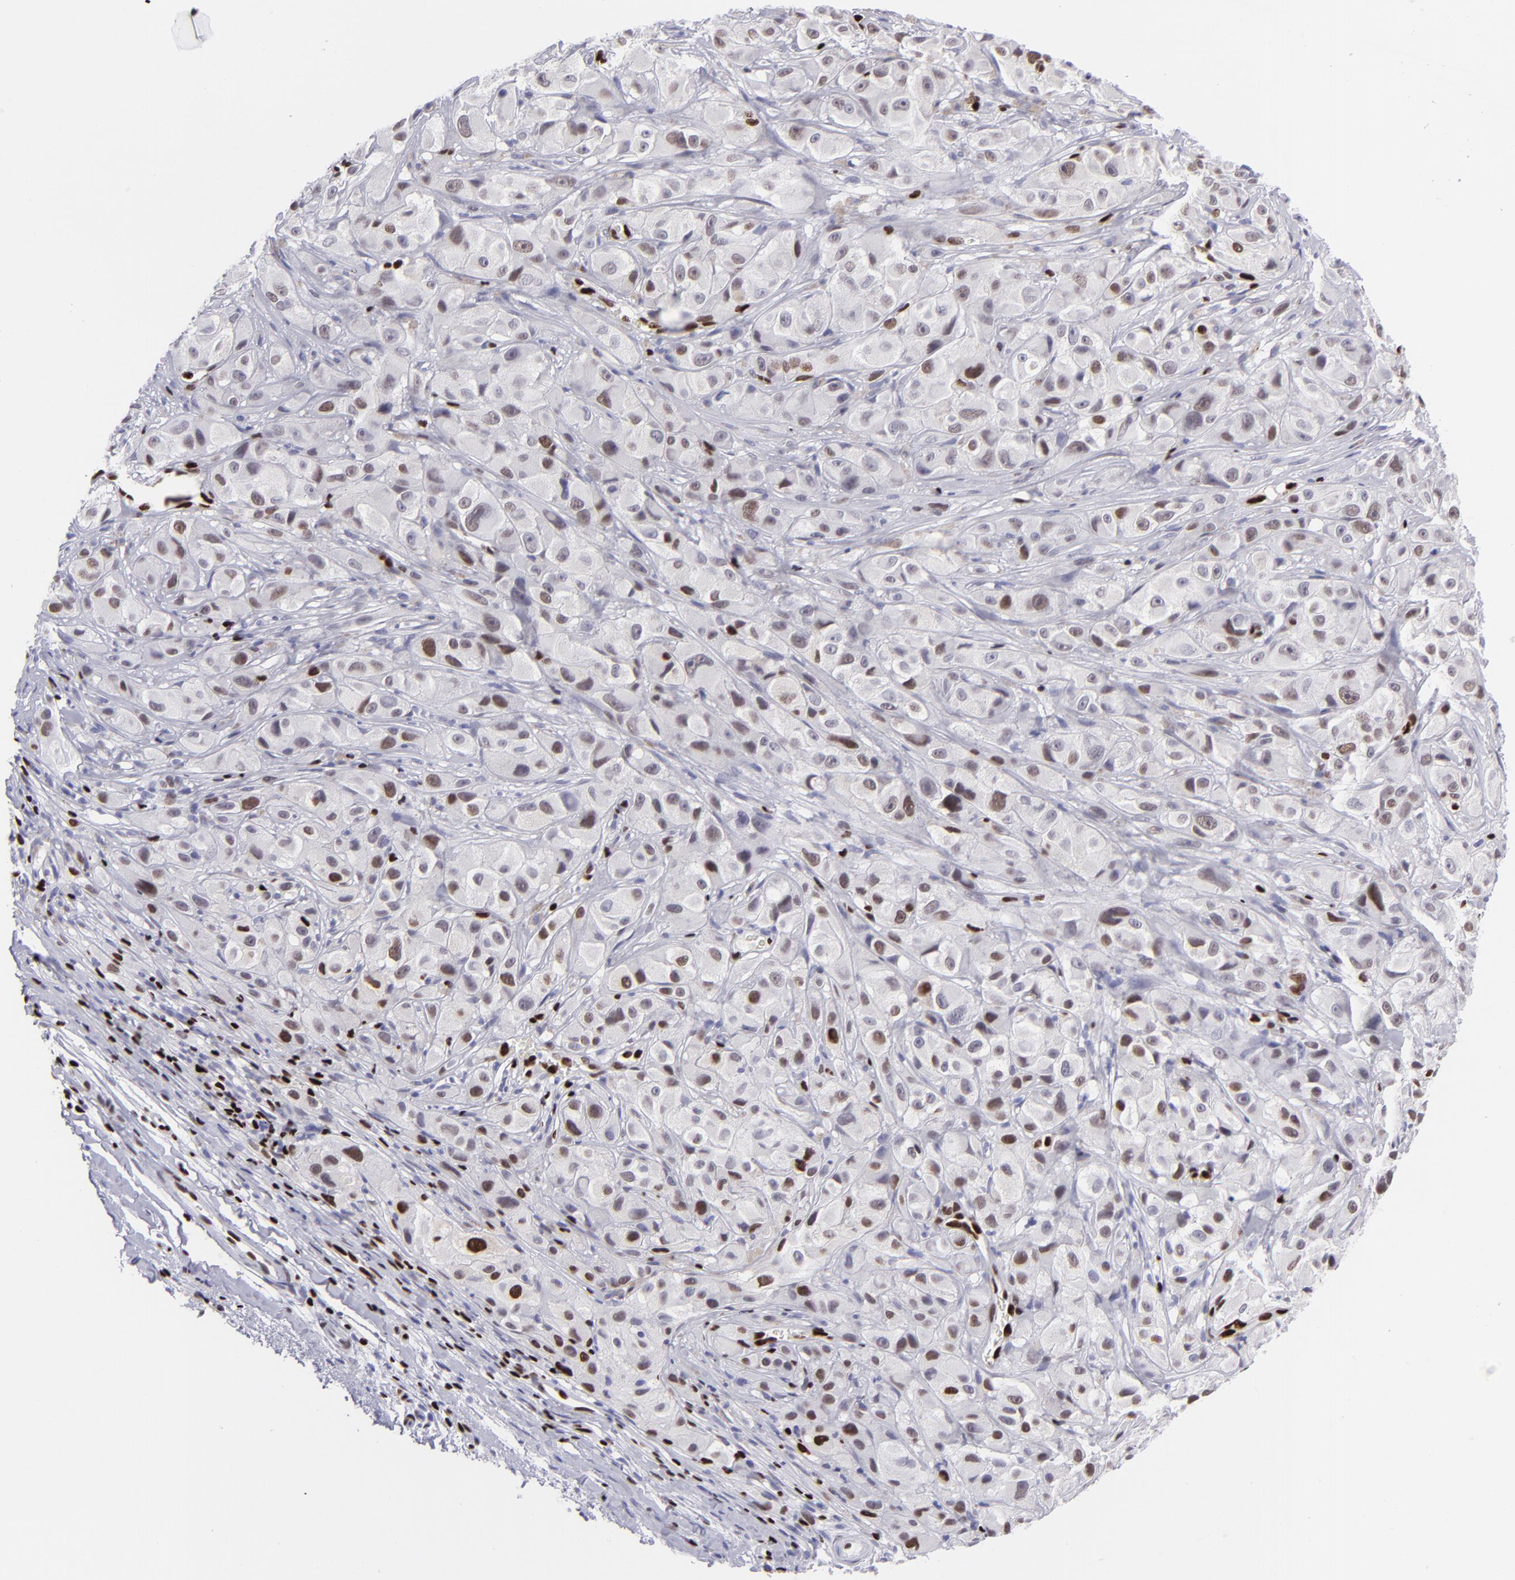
{"staining": {"intensity": "weak", "quantity": "25%-75%", "location": "nuclear"}, "tissue": "melanoma", "cell_type": "Tumor cells", "image_type": "cancer", "snomed": [{"axis": "morphology", "description": "Malignant melanoma, NOS"}, {"axis": "topography", "description": "Skin"}], "caption": "This micrograph shows melanoma stained with immunohistochemistry (IHC) to label a protein in brown. The nuclear of tumor cells show weak positivity for the protein. Nuclei are counter-stained blue.", "gene": "ETS1", "patient": {"sex": "male", "age": 56}}